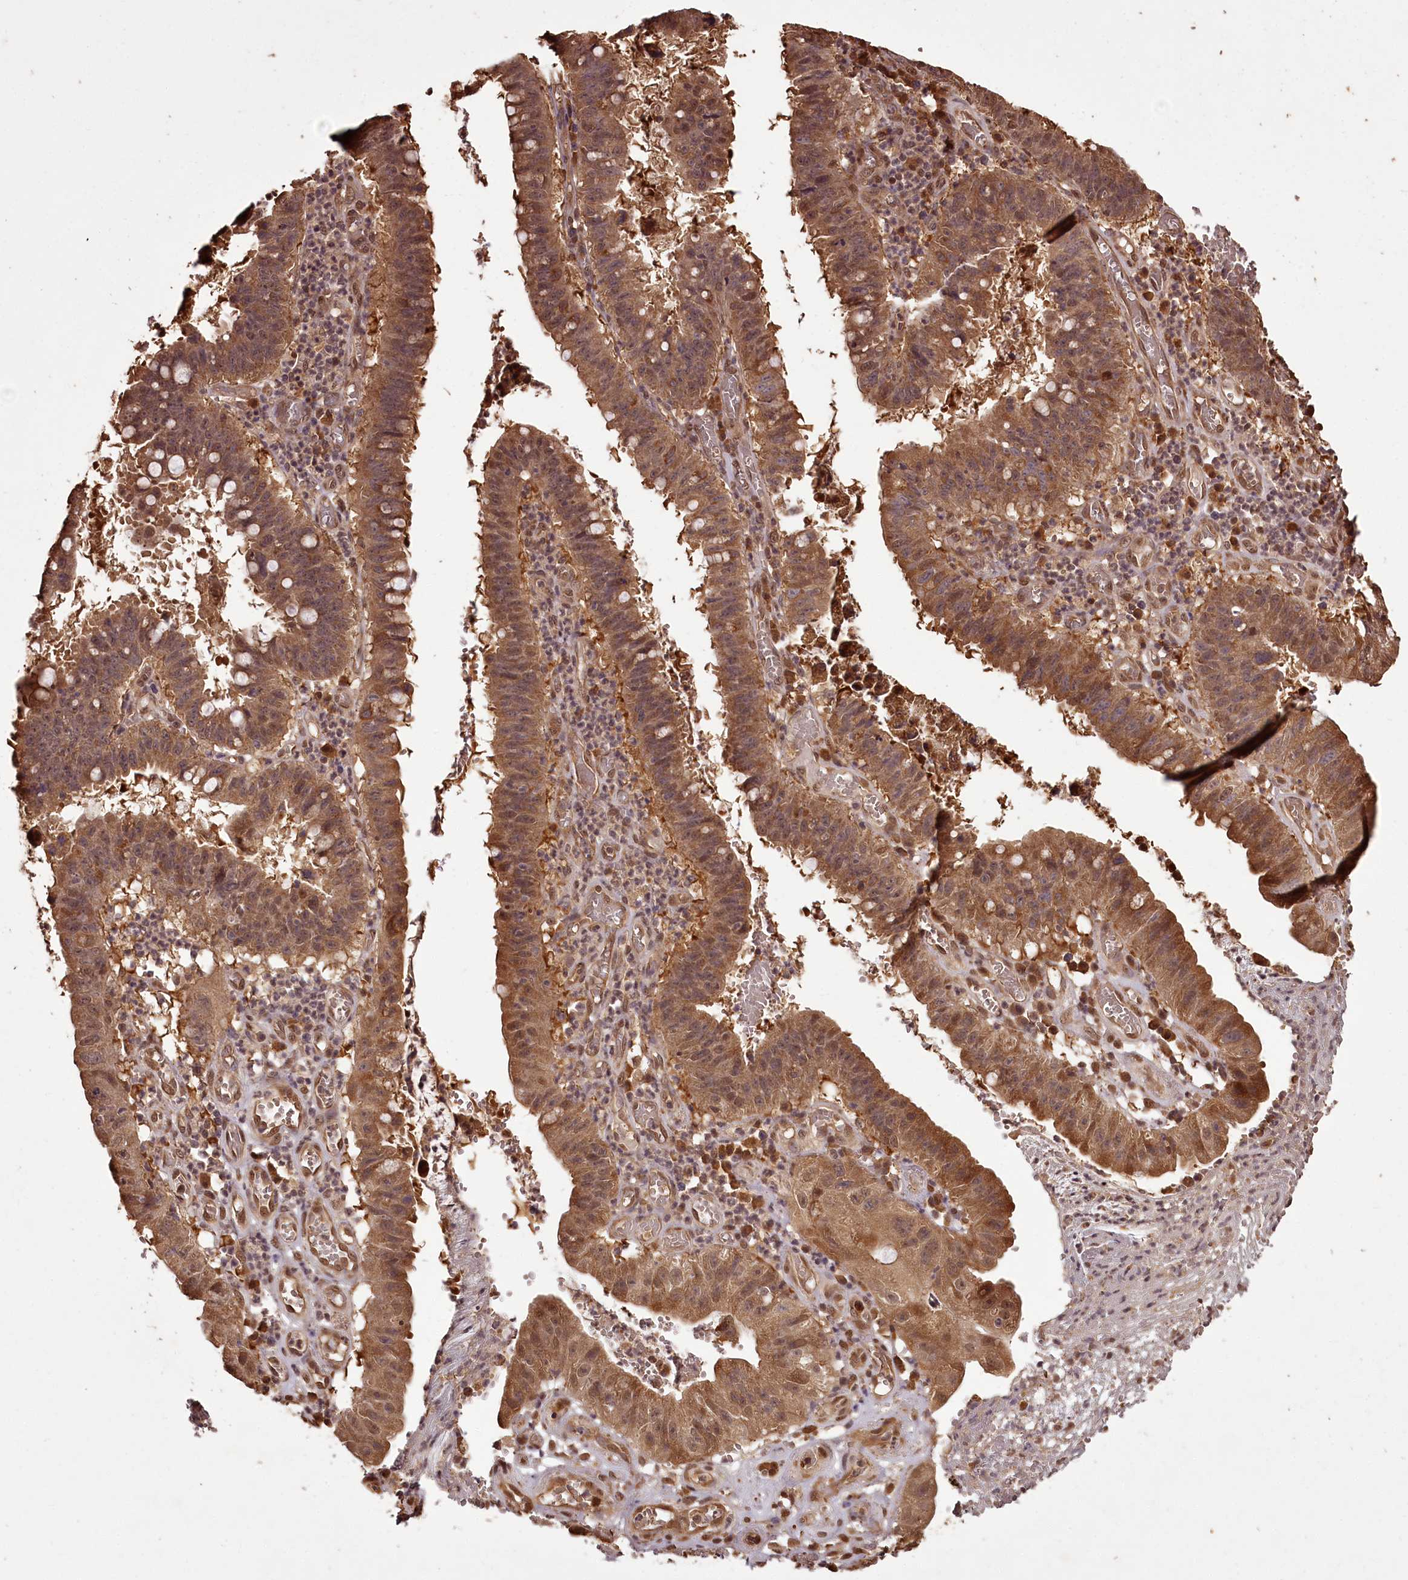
{"staining": {"intensity": "moderate", "quantity": ">75%", "location": "cytoplasmic/membranous,nuclear"}, "tissue": "stomach cancer", "cell_type": "Tumor cells", "image_type": "cancer", "snomed": [{"axis": "morphology", "description": "Adenocarcinoma, NOS"}, {"axis": "topography", "description": "Stomach"}], "caption": "Stomach adenocarcinoma stained for a protein (brown) exhibits moderate cytoplasmic/membranous and nuclear positive expression in about >75% of tumor cells.", "gene": "NPRL2", "patient": {"sex": "male", "age": 59}}